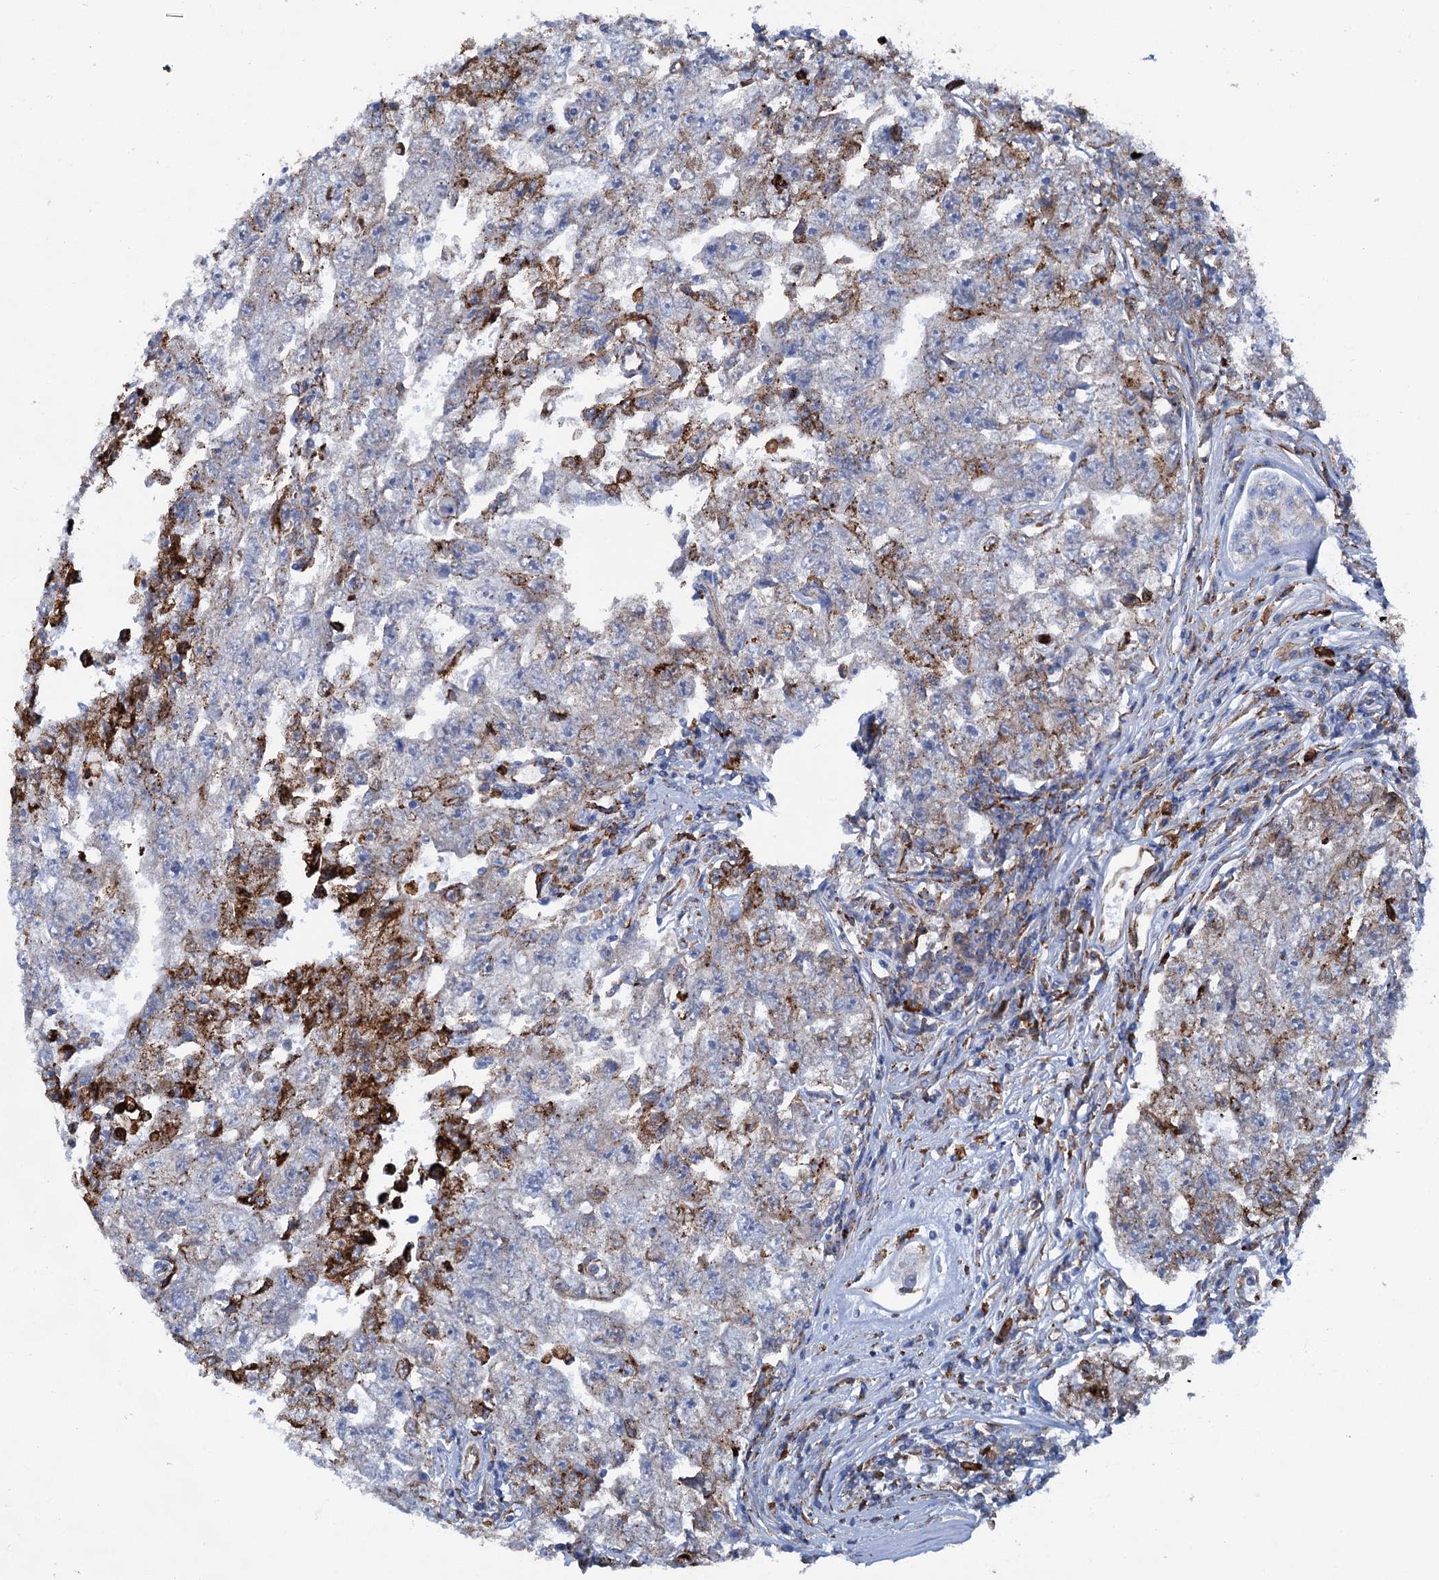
{"staining": {"intensity": "moderate", "quantity": "25%-75%", "location": "cytoplasmic/membranous"}, "tissue": "testis cancer", "cell_type": "Tumor cells", "image_type": "cancer", "snomed": [{"axis": "morphology", "description": "Carcinoma, Embryonal, NOS"}, {"axis": "topography", "description": "Testis"}], "caption": "Protein expression analysis of testis embryonal carcinoma exhibits moderate cytoplasmic/membranous positivity in approximately 25%-75% of tumor cells.", "gene": "SHE", "patient": {"sex": "male", "age": 17}}